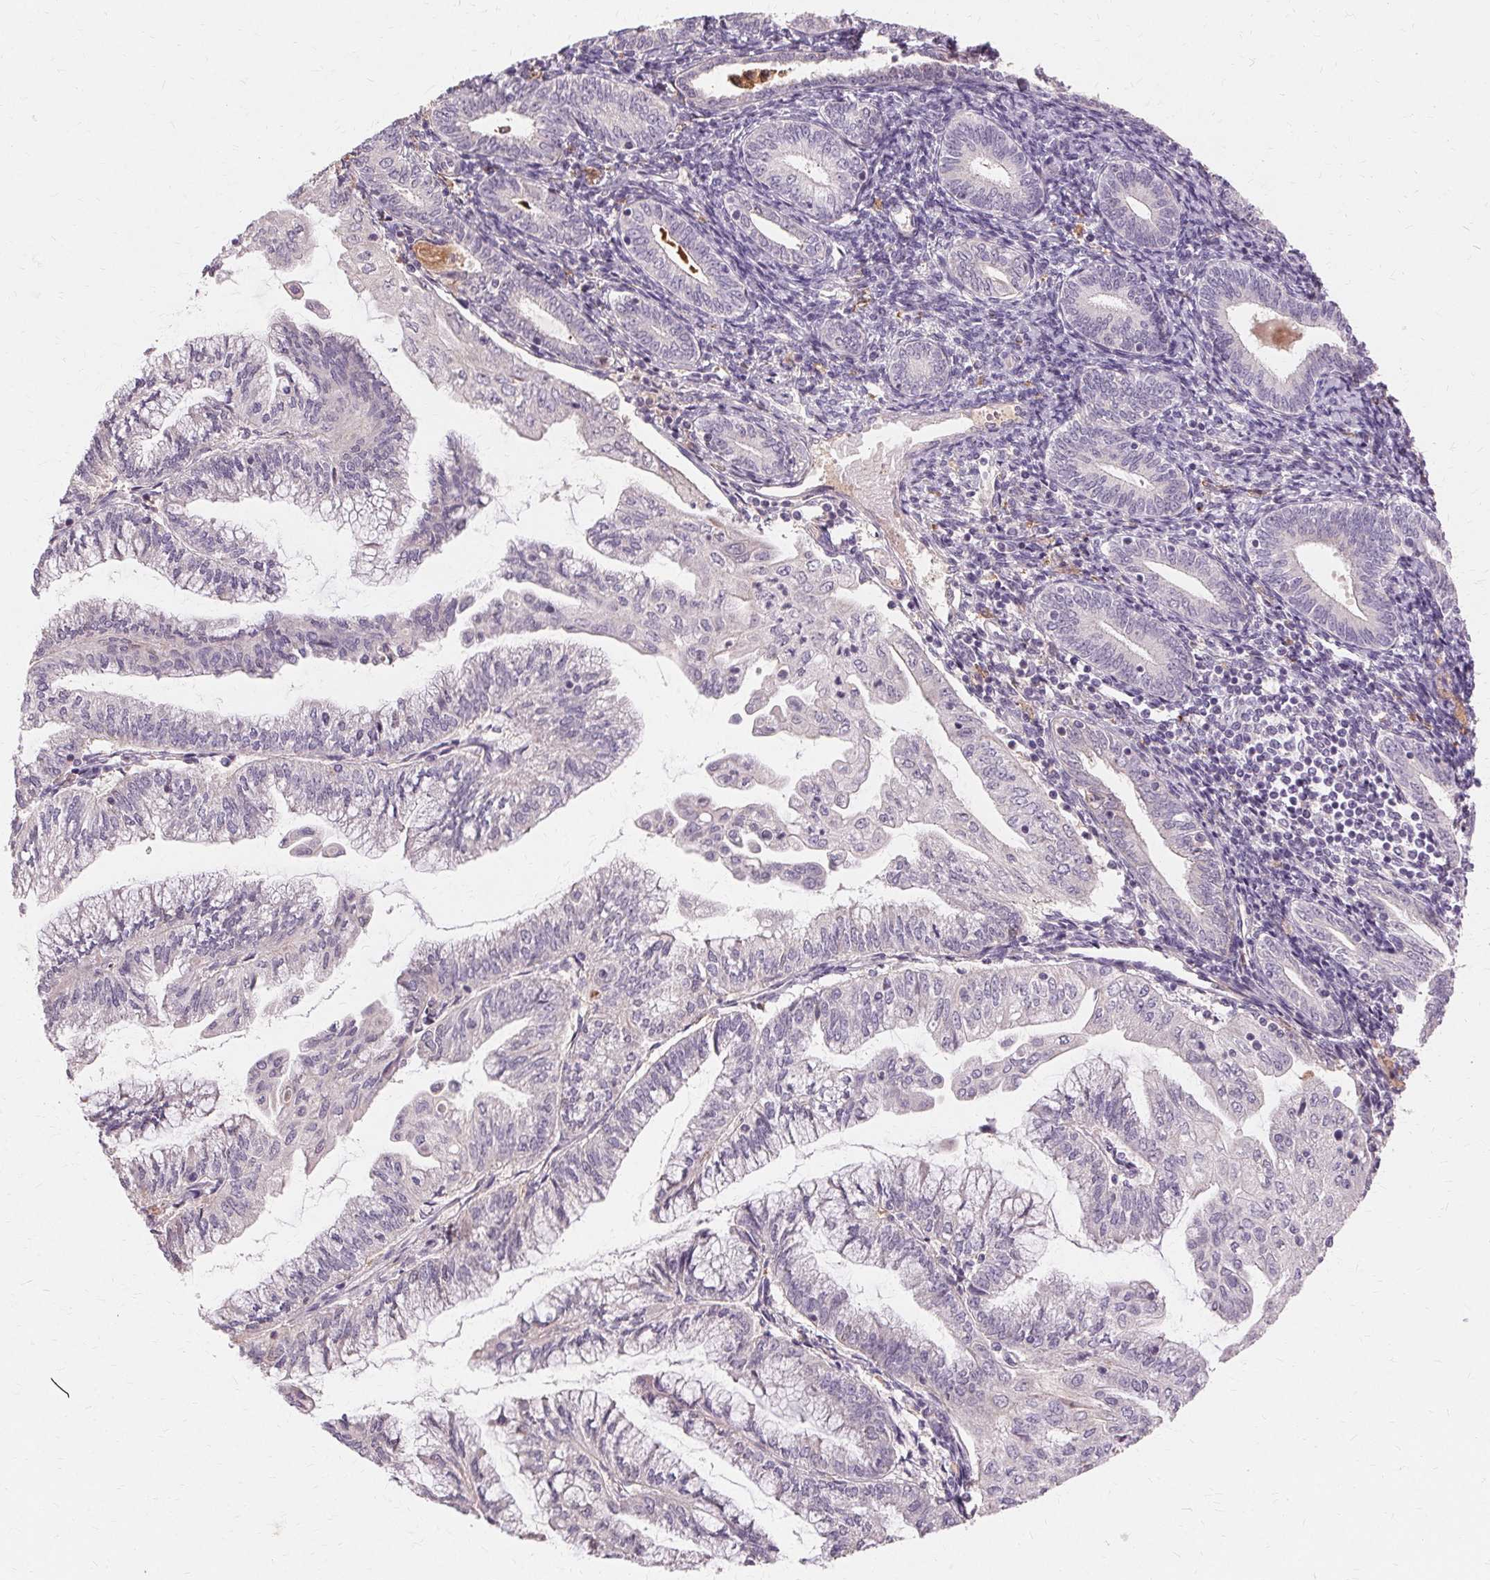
{"staining": {"intensity": "negative", "quantity": "none", "location": "none"}, "tissue": "endometrial cancer", "cell_type": "Tumor cells", "image_type": "cancer", "snomed": [{"axis": "morphology", "description": "Adenocarcinoma, NOS"}, {"axis": "topography", "description": "Endometrium"}], "caption": "This is a image of immunohistochemistry staining of endometrial cancer (adenocarcinoma), which shows no expression in tumor cells. (Immunohistochemistry (ihc), brightfield microscopy, high magnification).", "gene": "IFNGR1", "patient": {"sex": "female", "age": 55}}